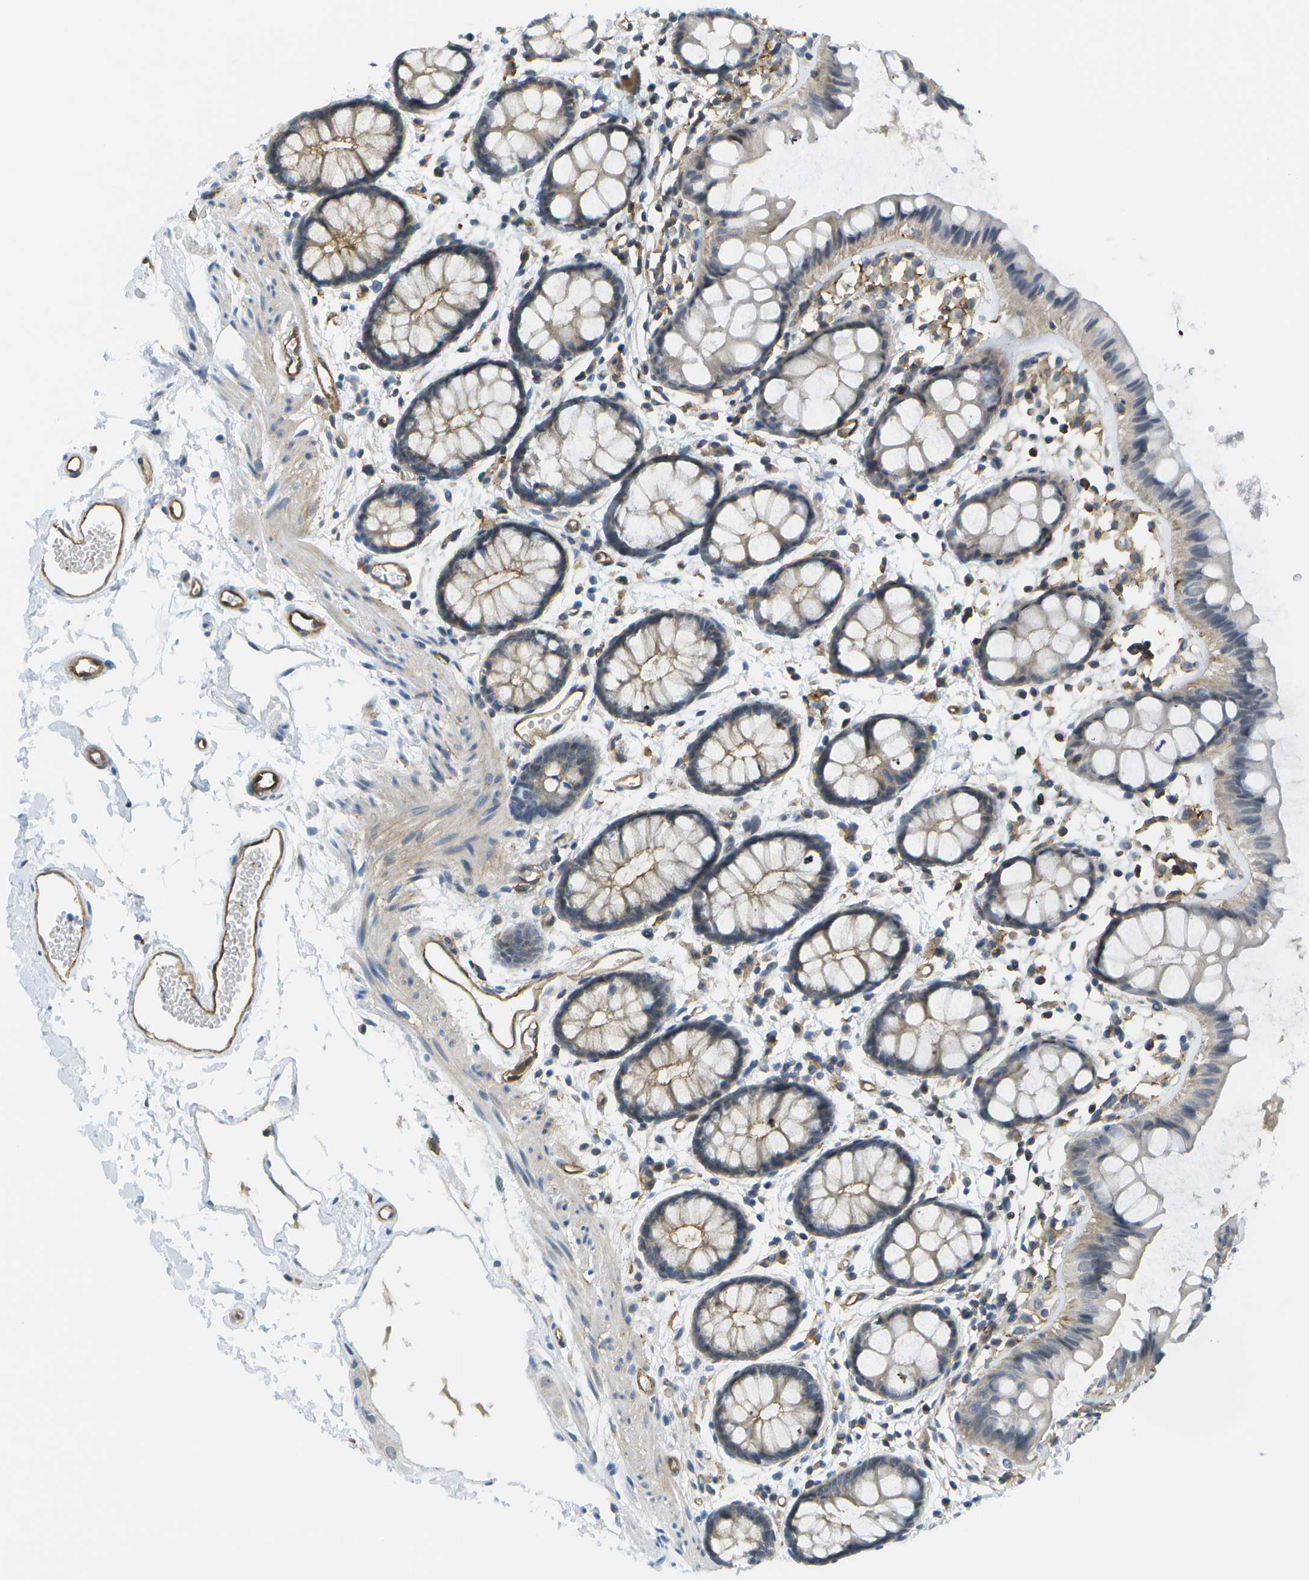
{"staining": {"intensity": "negative", "quantity": "none", "location": "none"}, "tissue": "rectum", "cell_type": "Glandular cells", "image_type": "normal", "snomed": [{"axis": "morphology", "description": "Normal tissue, NOS"}, {"axis": "topography", "description": "Rectum"}], "caption": "Image shows no significant protein expression in glandular cells of unremarkable rectum.", "gene": "KIAA0040", "patient": {"sex": "female", "age": 66}}